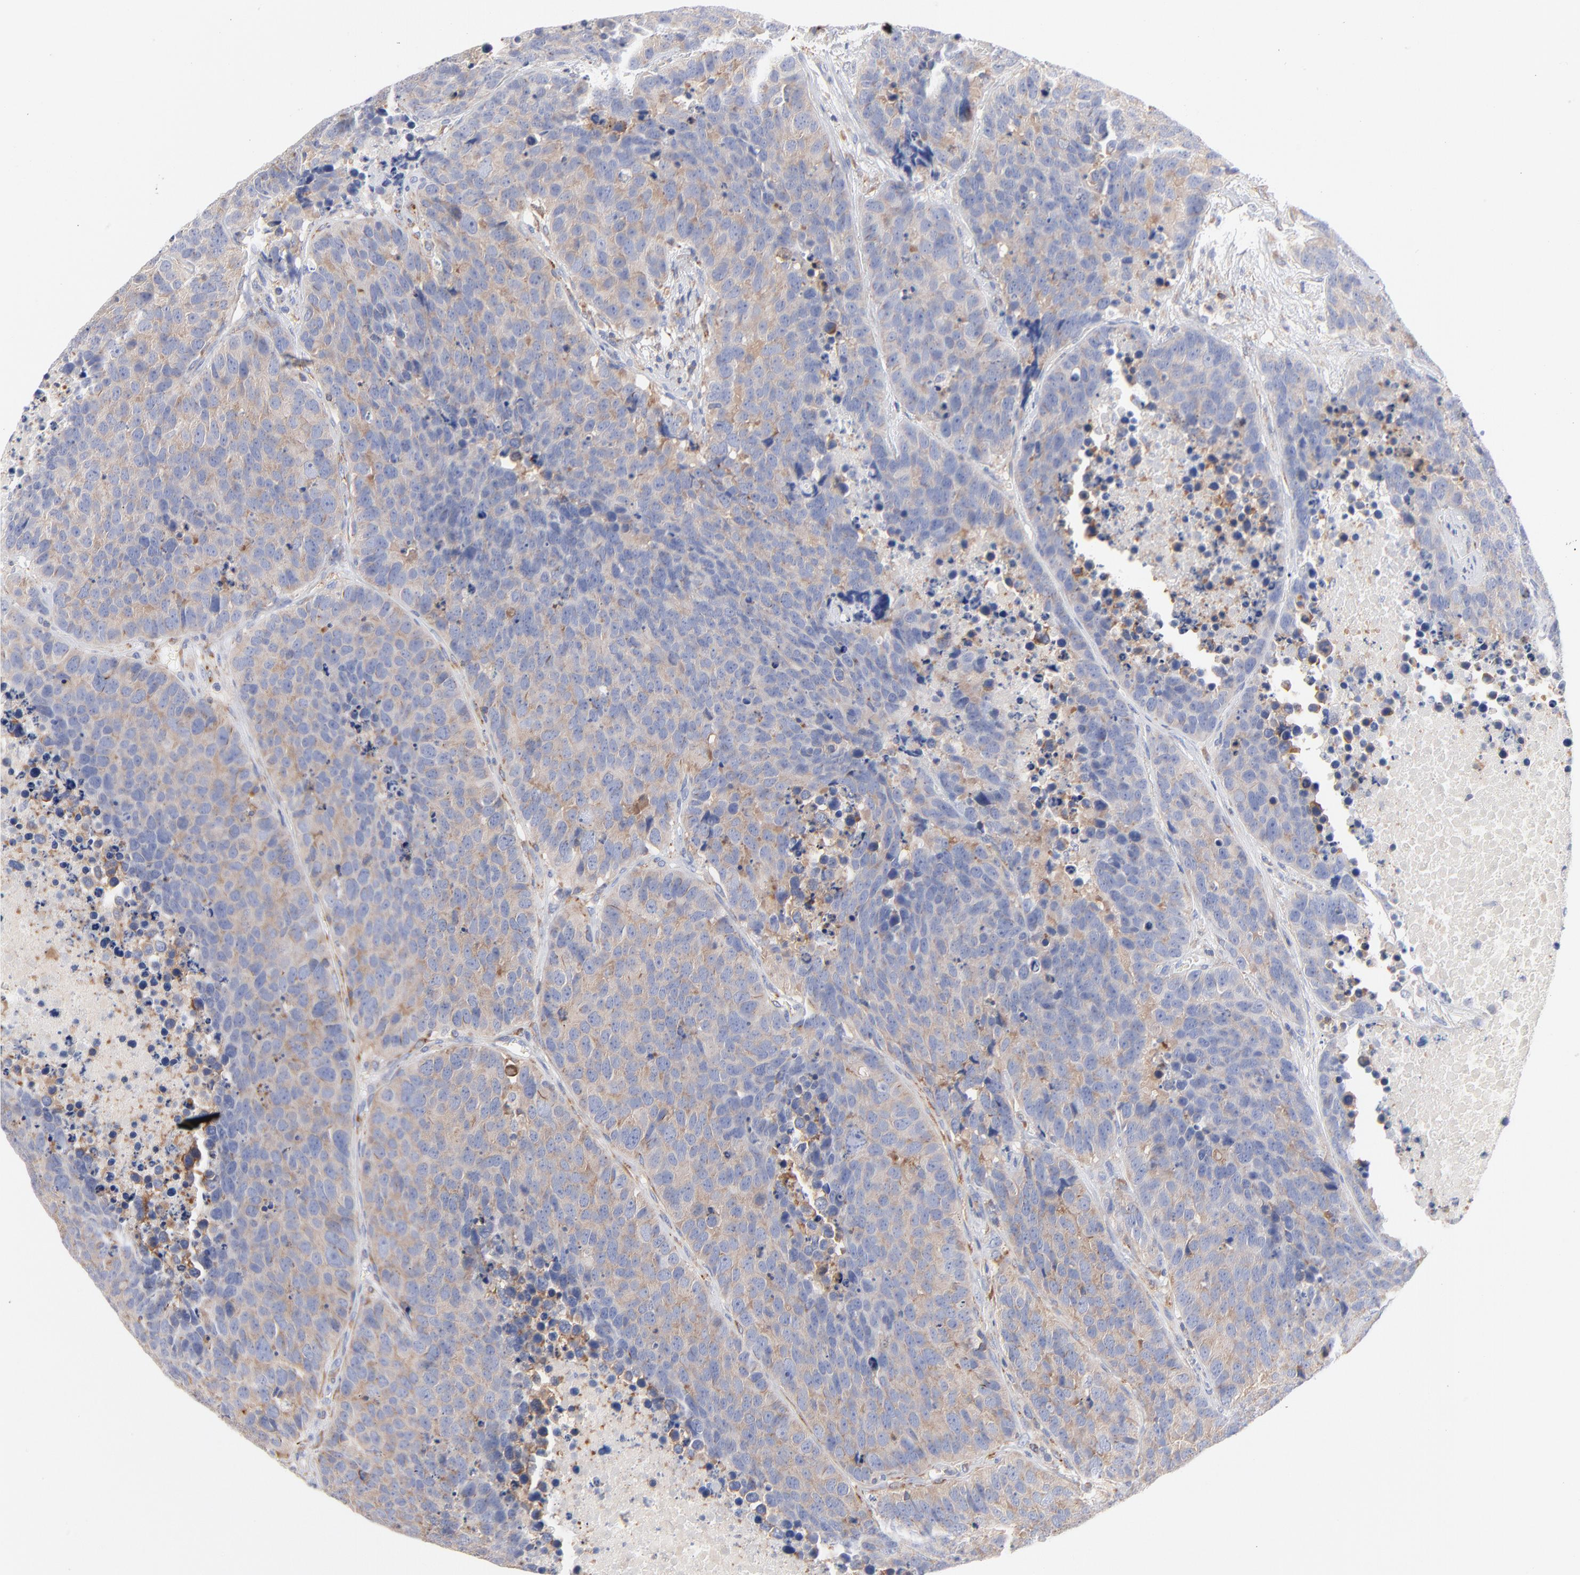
{"staining": {"intensity": "weak", "quantity": ">75%", "location": "cytoplasmic/membranous"}, "tissue": "carcinoid", "cell_type": "Tumor cells", "image_type": "cancer", "snomed": [{"axis": "morphology", "description": "Carcinoid, malignant, NOS"}, {"axis": "topography", "description": "Lung"}], "caption": "Protein expression by immunohistochemistry displays weak cytoplasmic/membranous positivity in about >75% of tumor cells in carcinoid (malignant). (DAB = brown stain, brightfield microscopy at high magnification).", "gene": "SEPTIN6", "patient": {"sex": "male", "age": 60}}